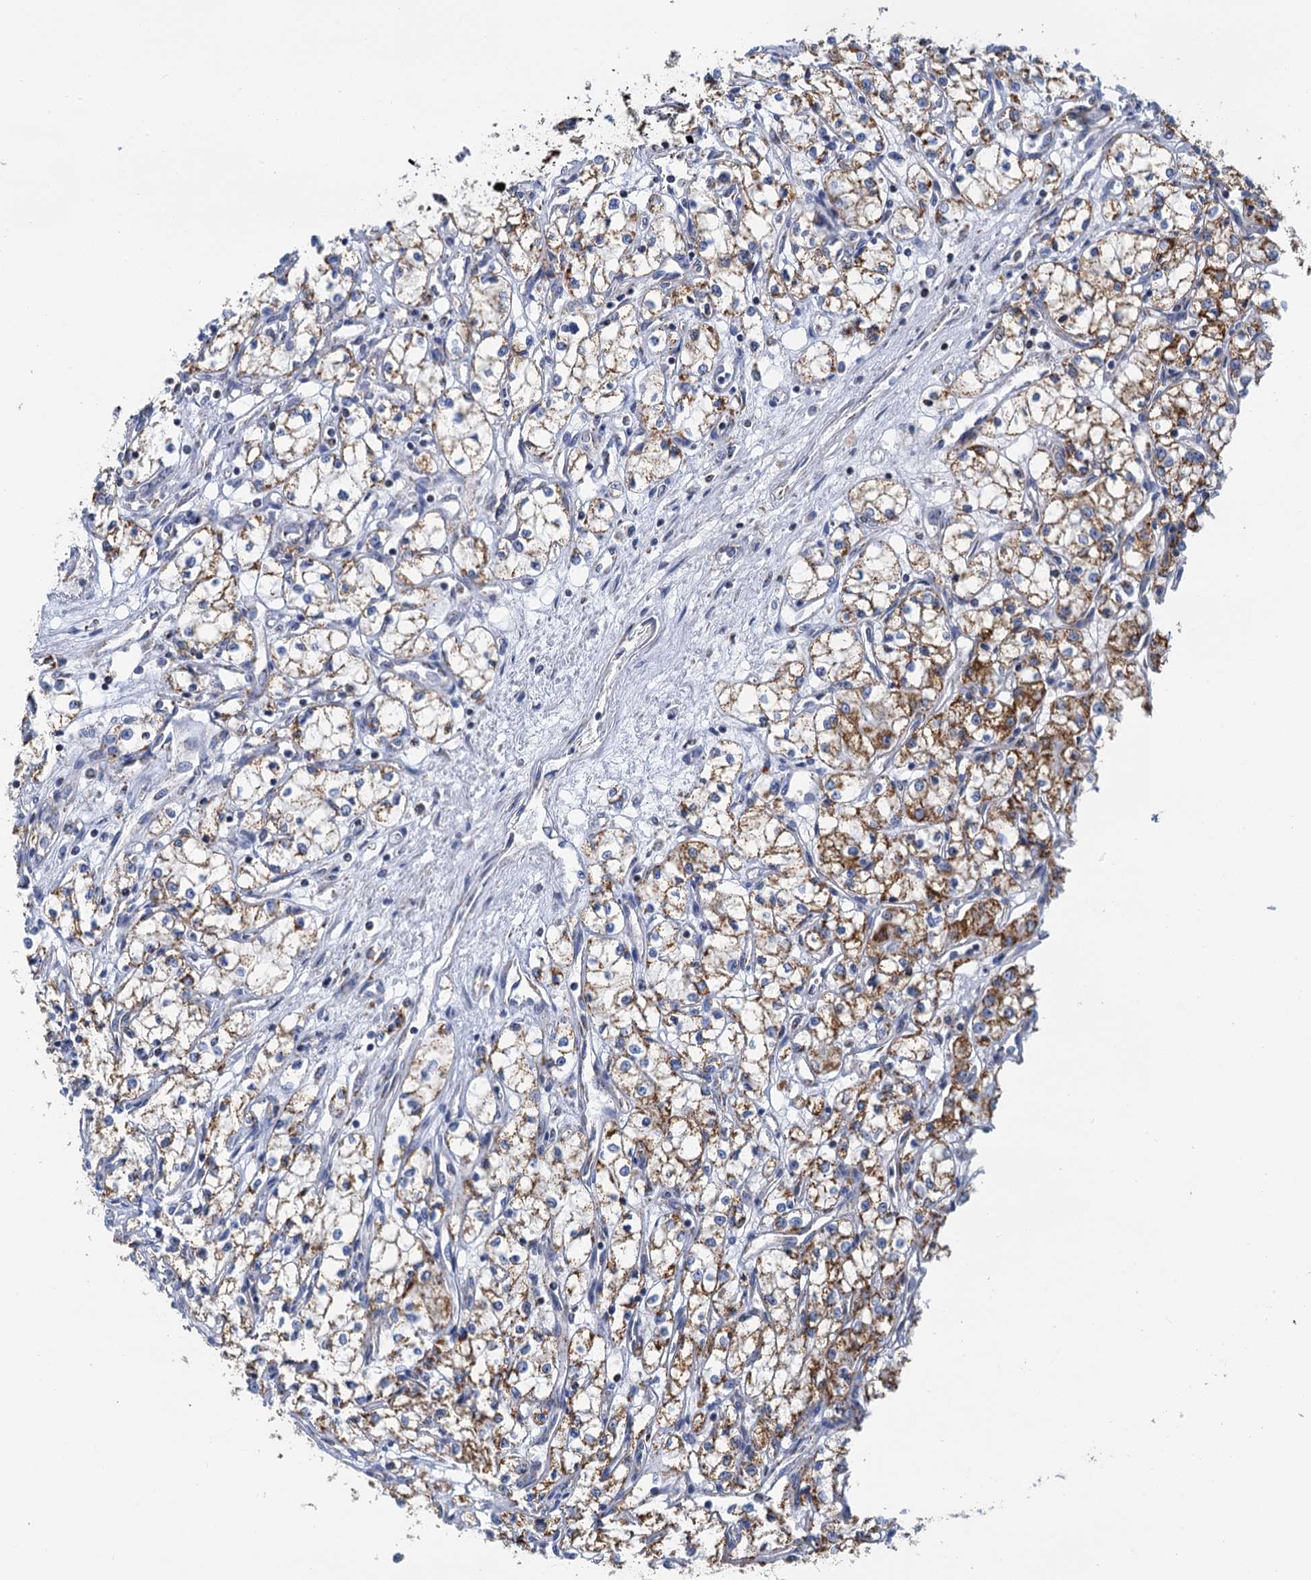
{"staining": {"intensity": "moderate", "quantity": ">75%", "location": "cytoplasmic/membranous"}, "tissue": "renal cancer", "cell_type": "Tumor cells", "image_type": "cancer", "snomed": [{"axis": "morphology", "description": "Adenocarcinoma, NOS"}, {"axis": "topography", "description": "Kidney"}], "caption": "IHC histopathology image of human renal adenocarcinoma stained for a protein (brown), which demonstrates medium levels of moderate cytoplasmic/membranous expression in approximately >75% of tumor cells.", "gene": "CCP110", "patient": {"sex": "male", "age": 59}}